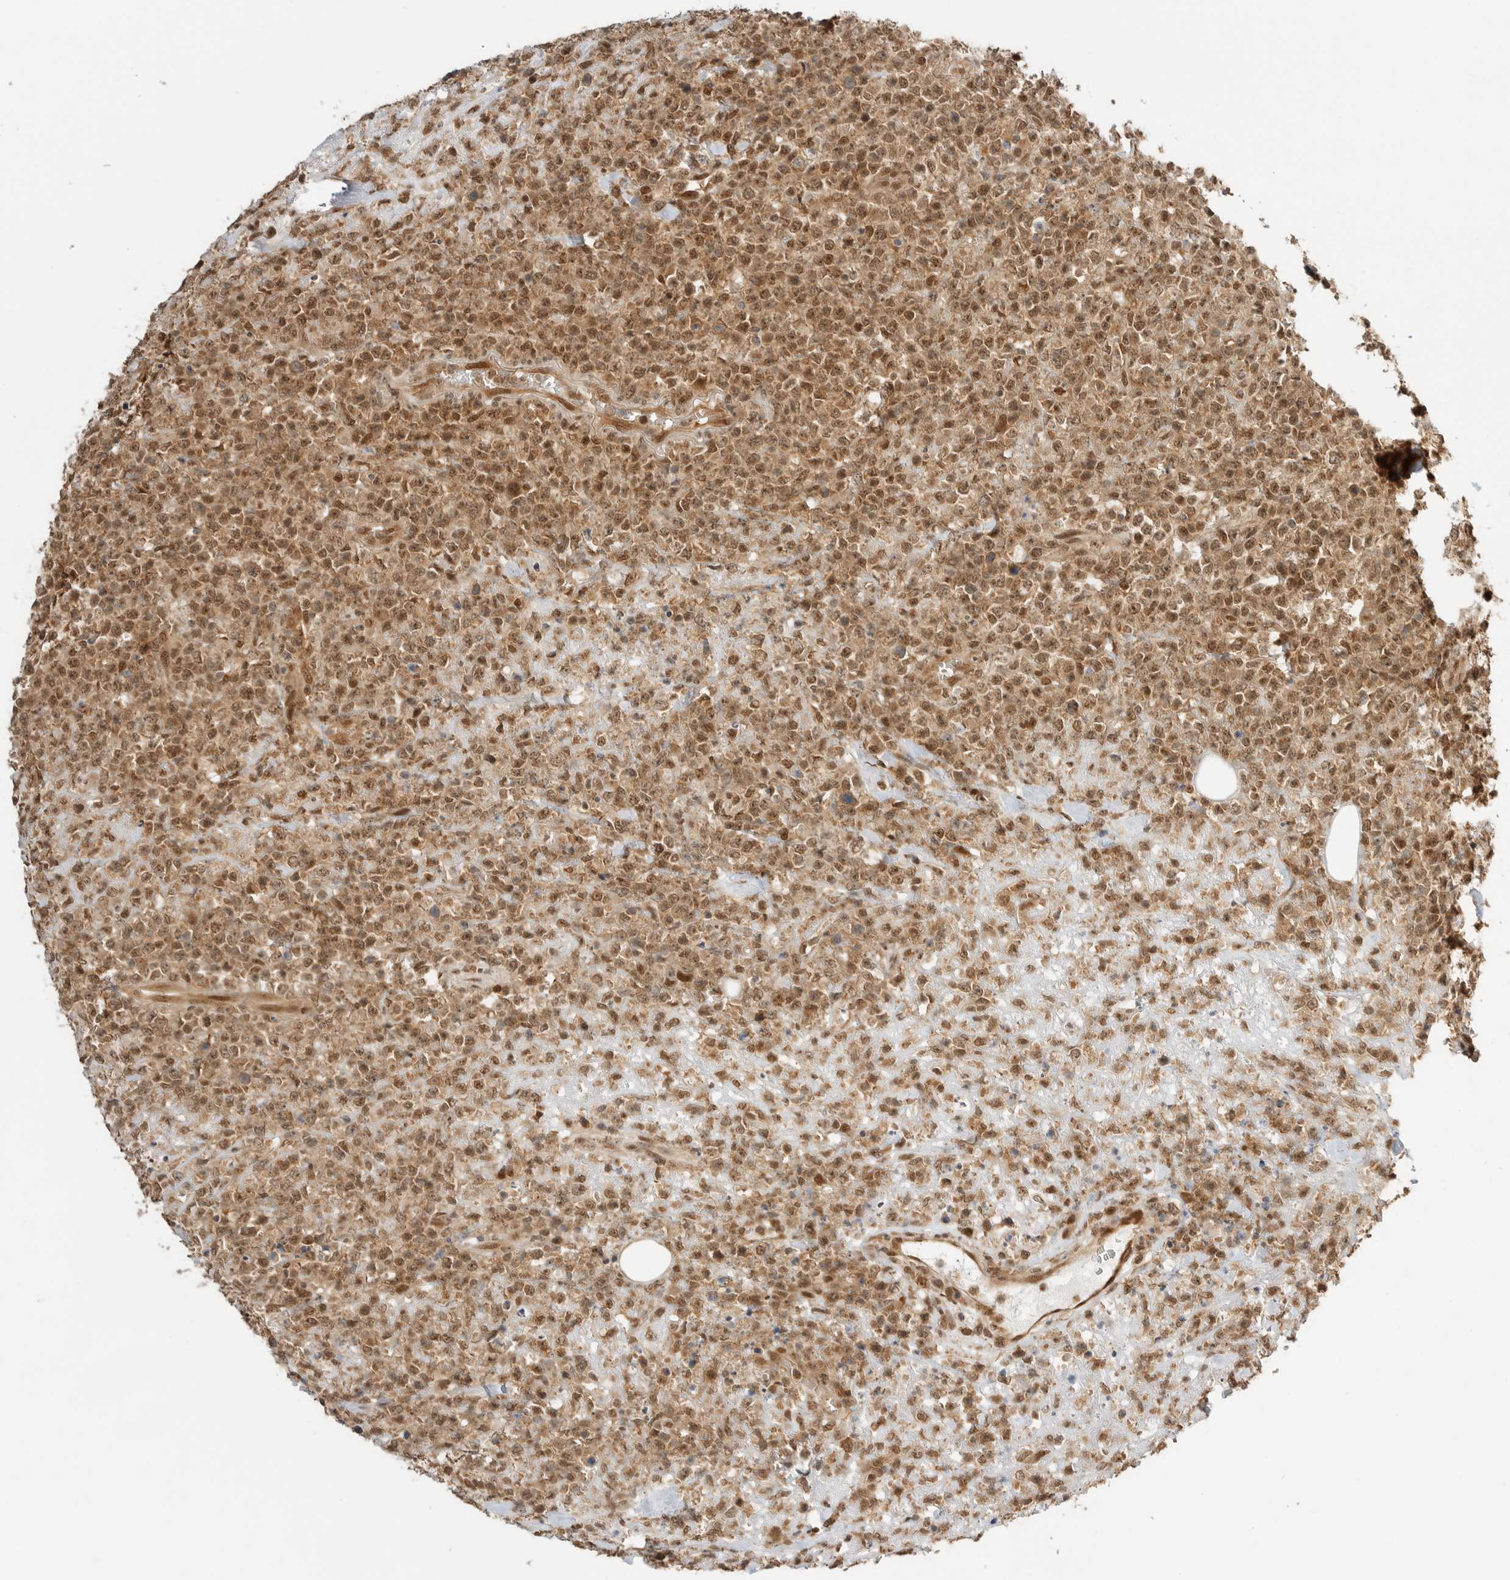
{"staining": {"intensity": "moderate", "quantity": ">75%", "location": "cytoplasmic/membranous,nuclear"}, "tissue": "lymphoma", "cell_type": "Tumor cells", "image_type": "cancer", "snomed": [{"axis": "morphology", "description": "Malignant lymphoma, non-Hodgkin's type, High grade"}, {"axis": "topography", "description": "Colon"}], "caption": "IHC of human high-grade malignant lymphoma, non-Hodgkin's type displays medium levels of moderate cytoplasmic/membranous and nuclear positivity in approximately >75% of tumor cells.", "gene": "ALKAL1", "patient": {"sex": "female", "age": 53}}